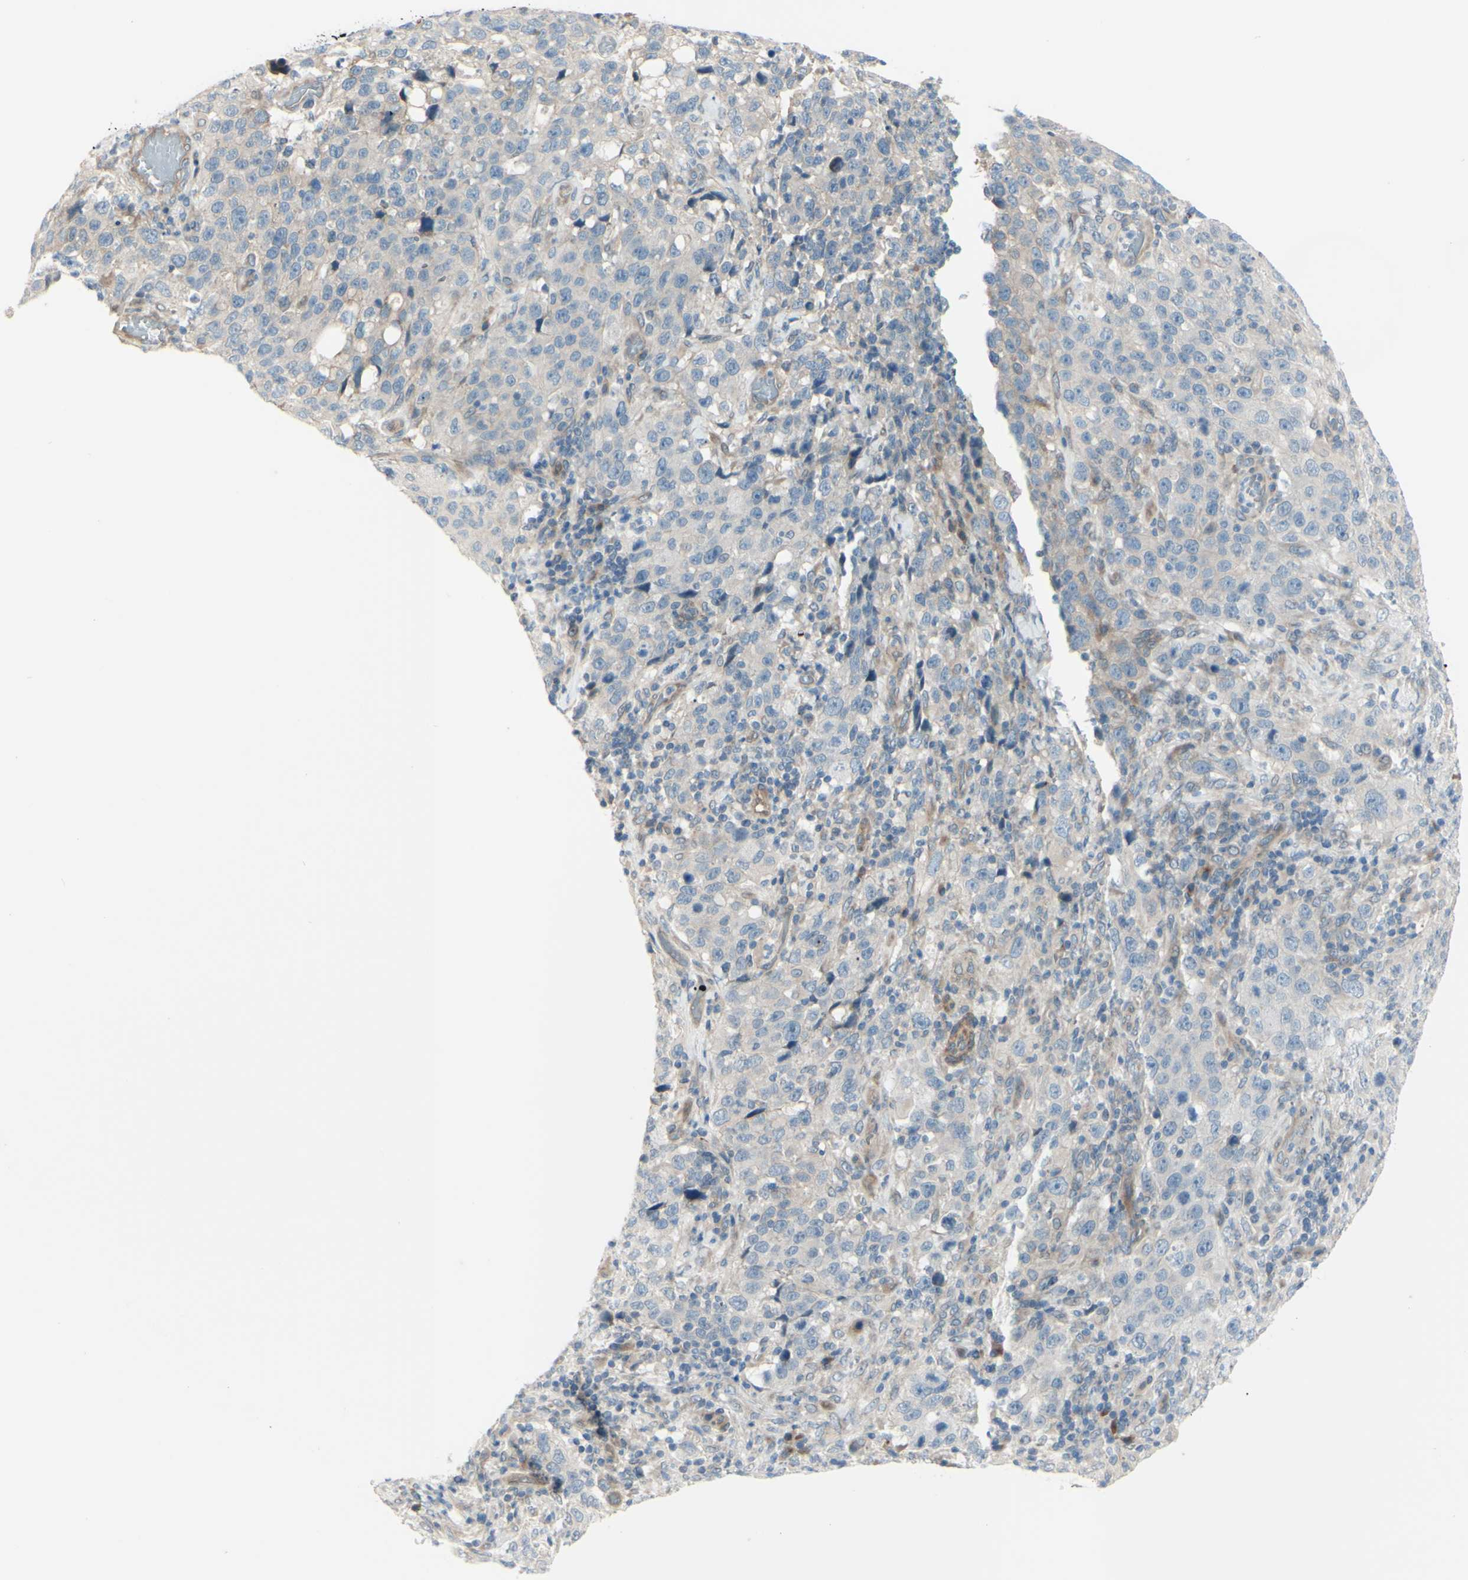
{"staining": {"intensity": "weak", "quantity": "<25%", "location": "cytoplasmic/membranous"}, "tissue": "stomach cancer", "cell_type": "Tumor cells", "image_type": "cancer", "snomed": [{"axis": "morphology", "description": "Normal tissue, NOS"}, {"axis": "morphology", "description": "Adenocarcinoma, NOS"}, {"axis": "topography", "description": "Stomach"}], "caption": "Micrograph shows no protein expression in tumor cells of stomach cancer (adenocarcinoma) tissue.", "gene": "LRRK1", "patient": {"sex": "male", "age": 48}}